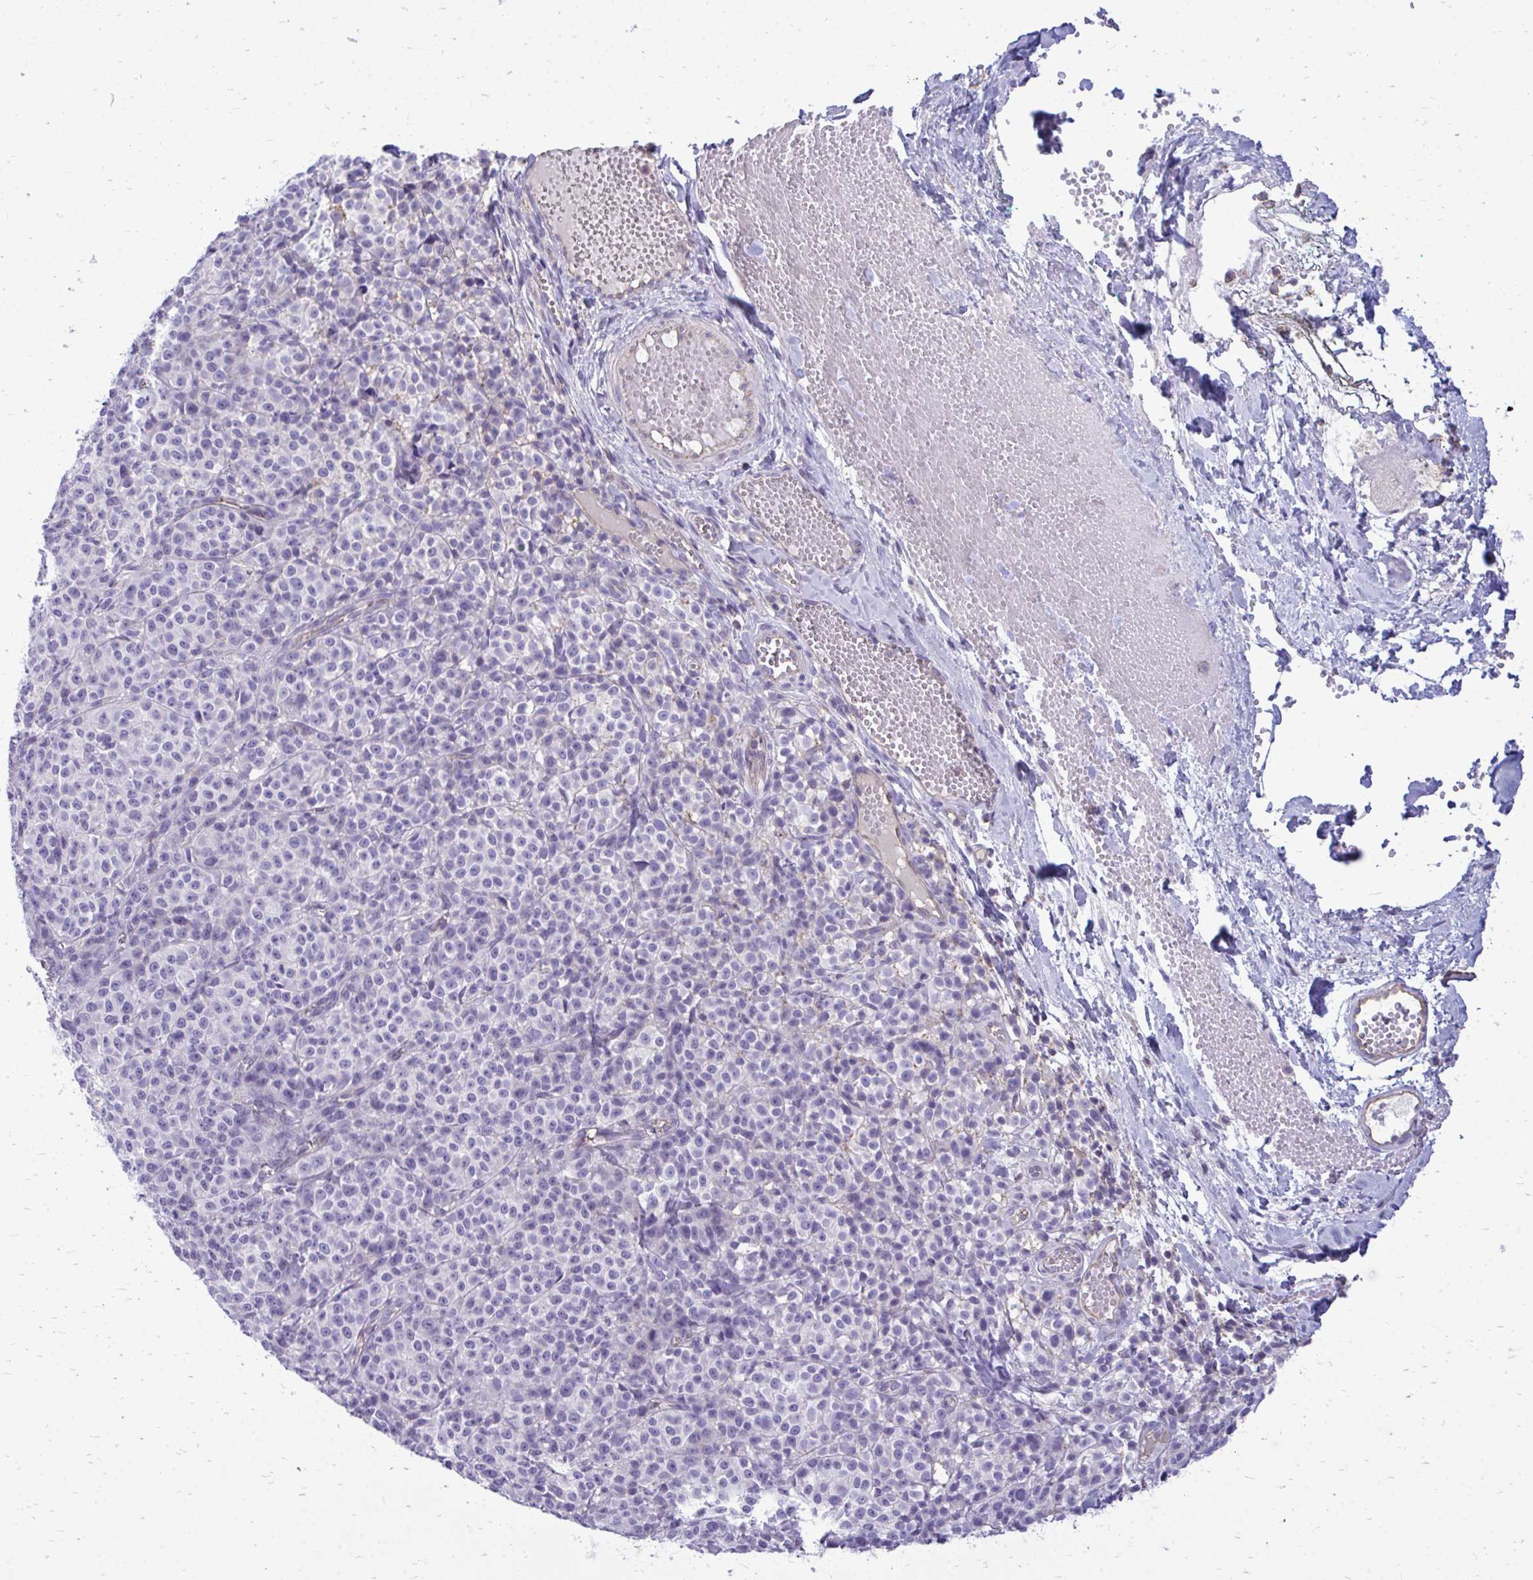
{"staining": {"intensity": "negative", "quantity": "none", "location": "none"}, "tissue": "melanoma", "cell_type": "Tumor cells", "image_type": "cancer", "snomed": [{"axis": "morphology", "description": "Normal tissue, NOS"}, {"axis": "morphology", "description": "Malignant melanoma, NOS"}, {"axis": "topography", "description": "Skin"}], "caption": "Micrograph shows no significant protein staining in tumor cells of melanoma.", "gene": "FABP3", "patient": {"sex": "female", "age": 34}}